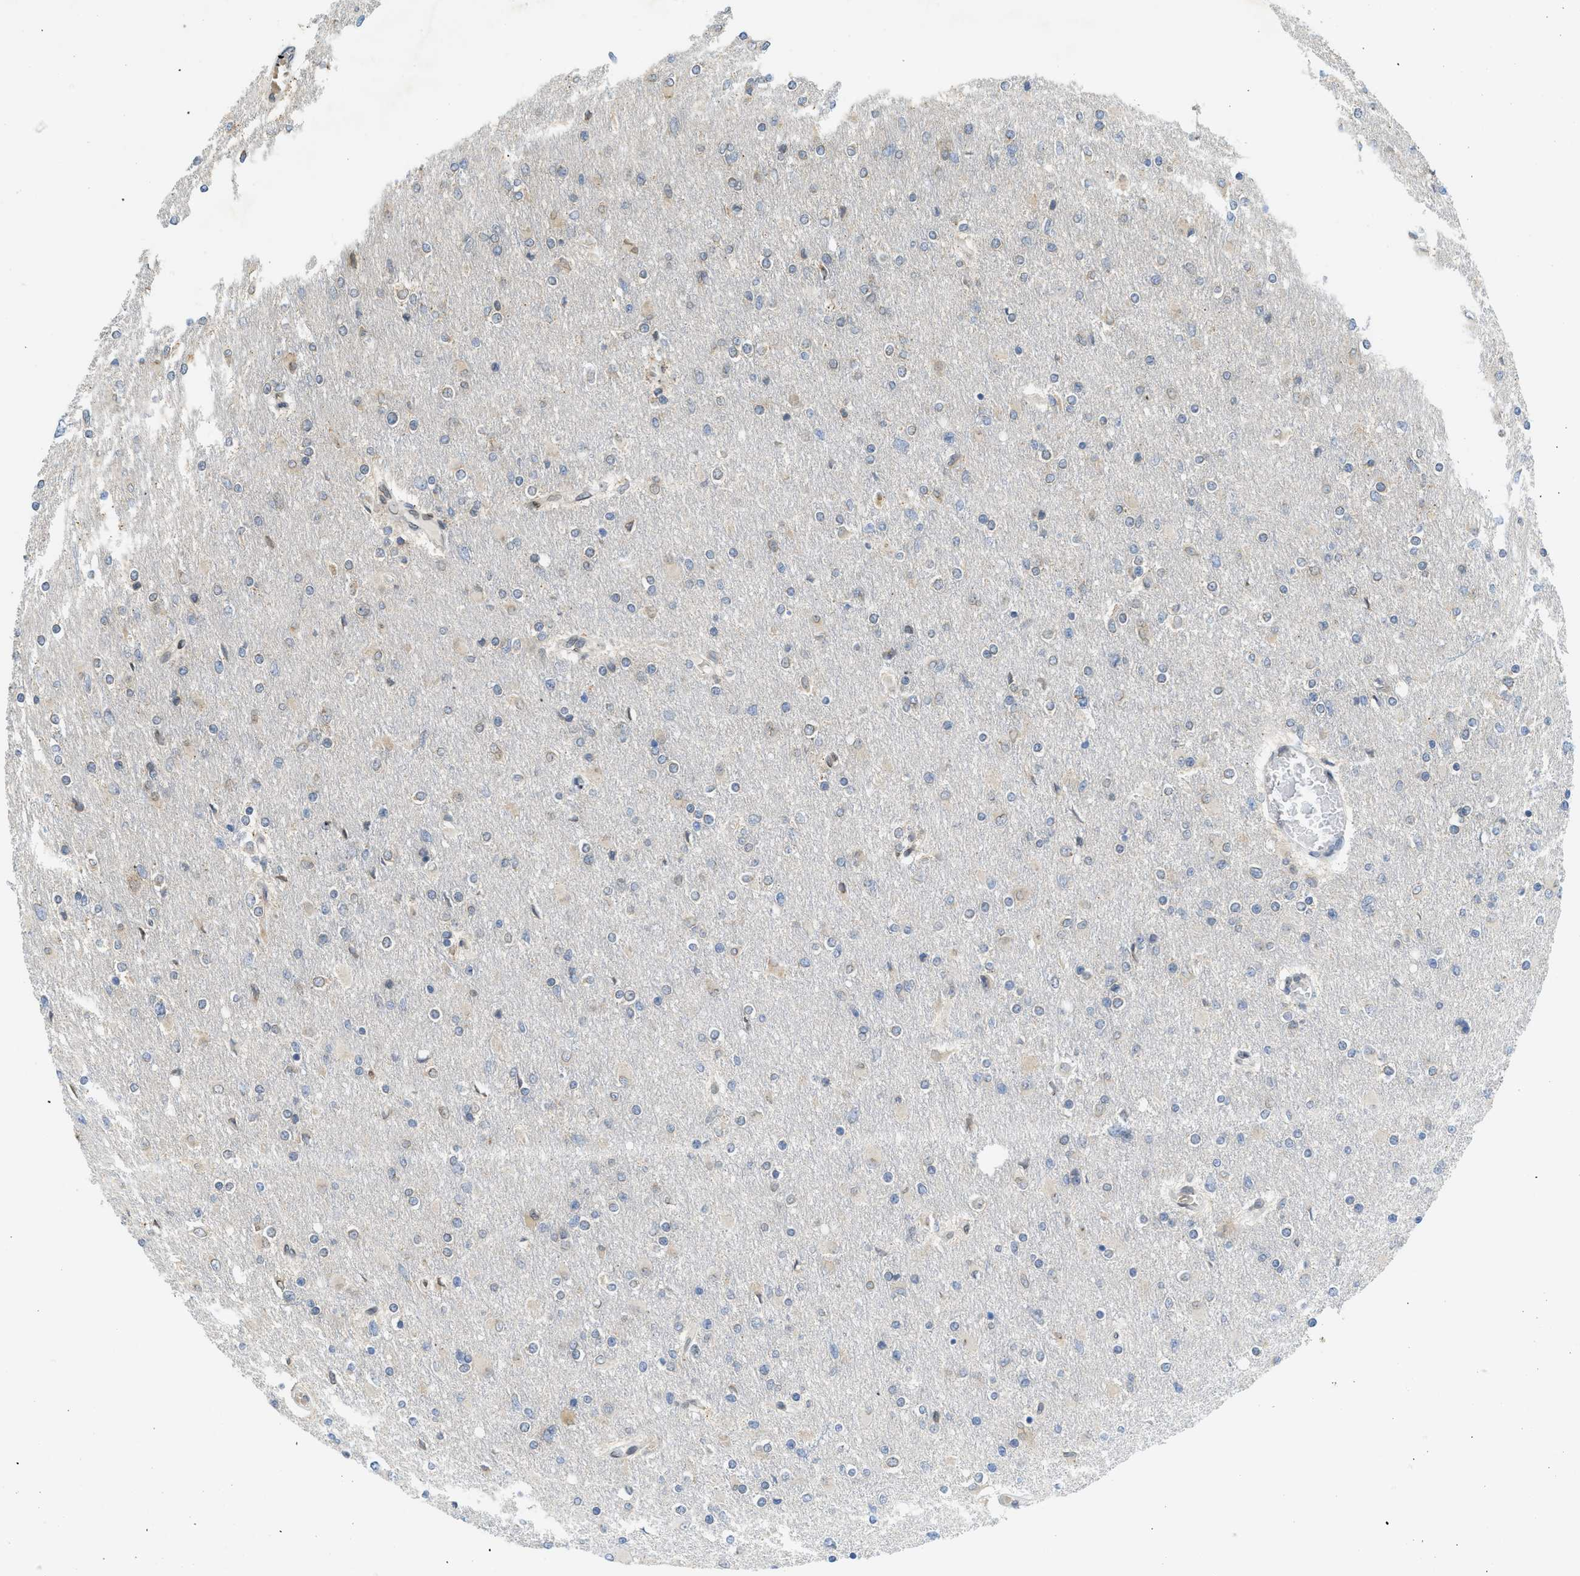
{"staining": {"intensity": "negative", "quantity": "none", "location": "none"}, "tissue": "glioma", "cell_type": "Tumor cells", "image_type": "cancer", "snomed": [{"axis": "morphology", "description": "Glioma, malignant, High grade"}, {"axis": "topography", "description": "Cerebral cortex"}], "caption": "IHC micrograph of neoplastic tissue: human malignant high-grade glioma stained with DAB shows no significant protein positivity in tumor cells. (DAB immunohistochemistry, high magnification).", "gene": "EIF2AK3", "patient": {"sex": "female", "age": 36}}